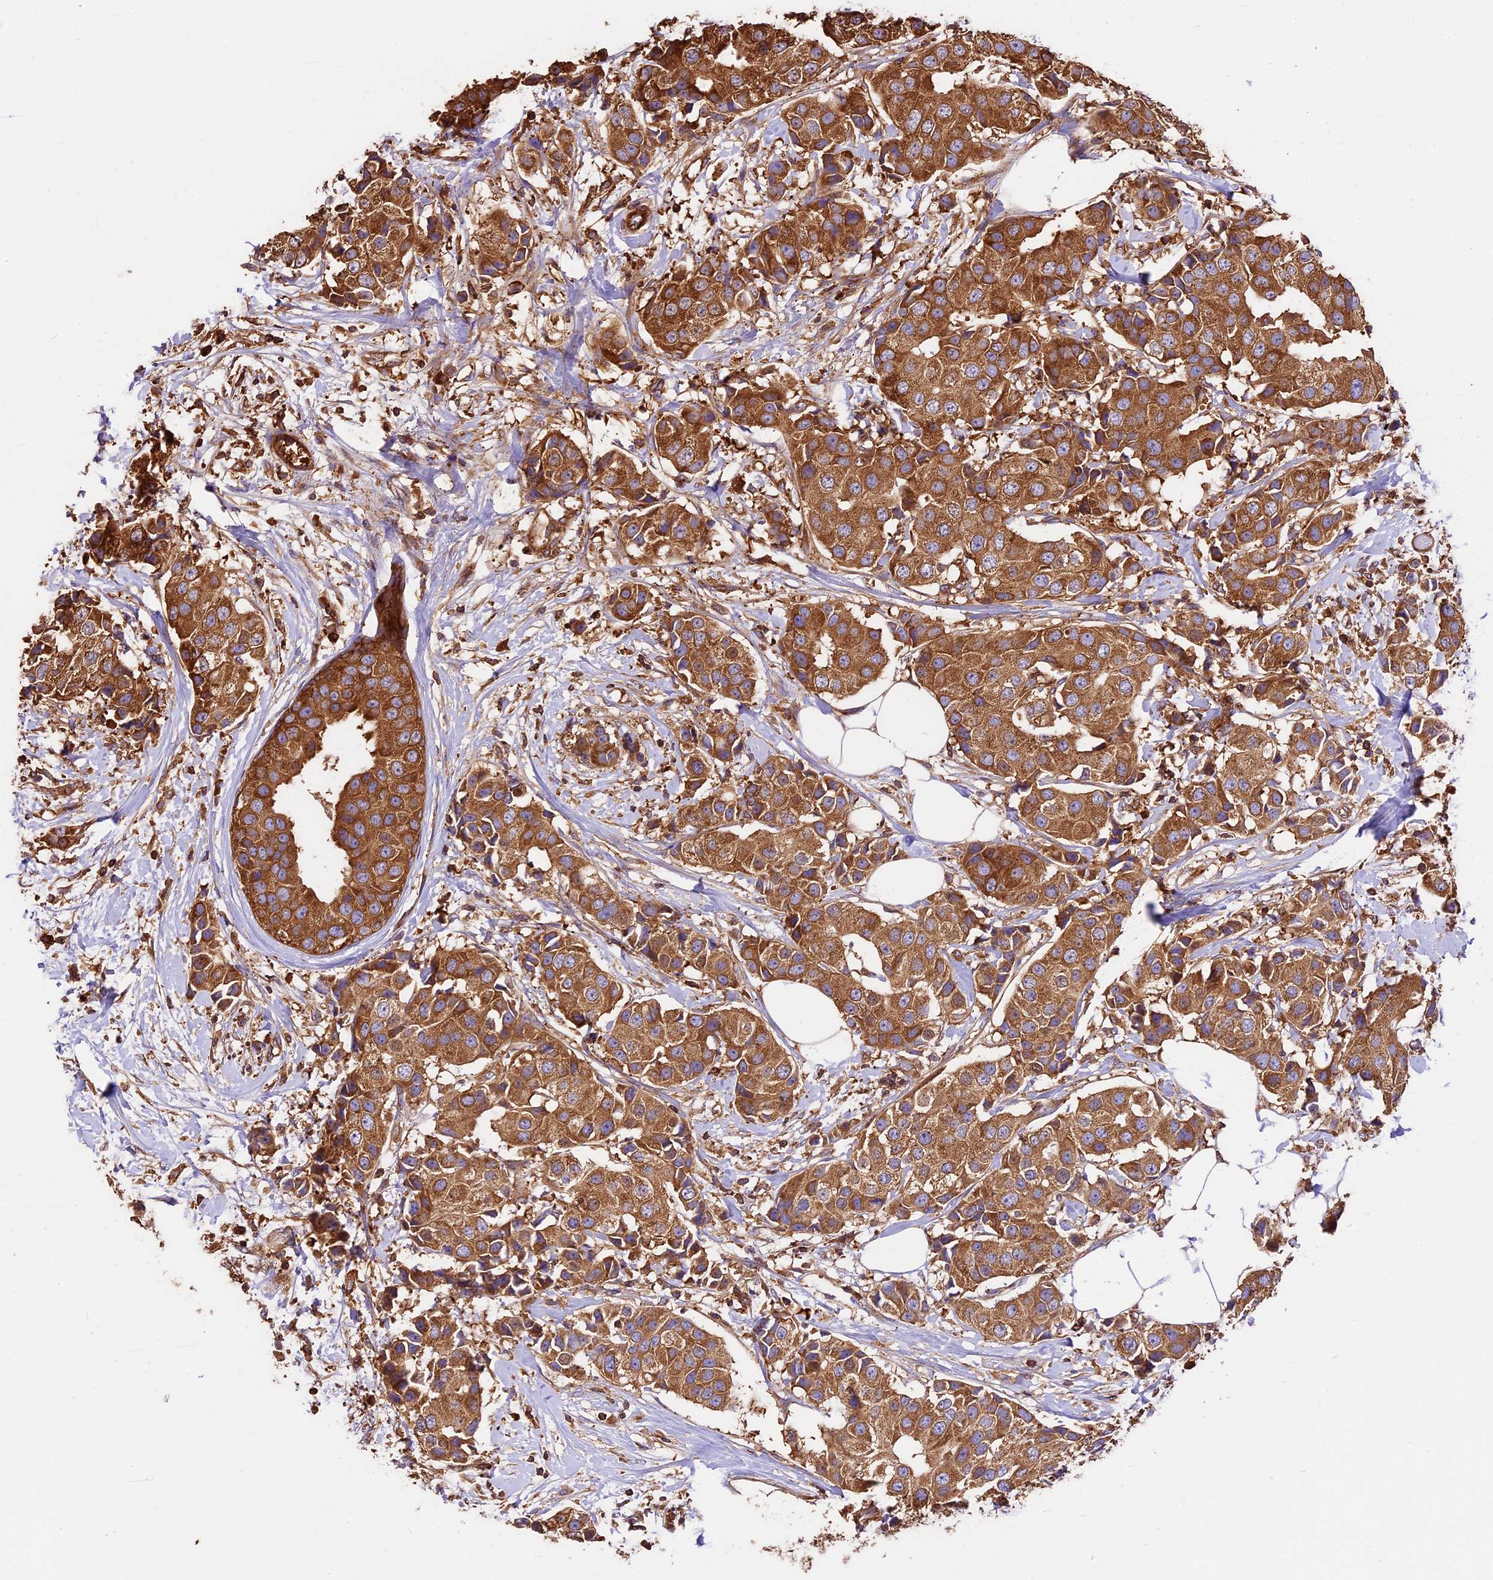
{"staining": {"intensity": "strong", "quantity": ">75%", "location": "cytoplasmic/membranous"}, "tissue": "breast cancer", "cell_type": "Tumor cells", "image_type": "cancer", "snomed": [{"axis": "morphology", "description": "Normal tissue, NOS"}, {"axis": "morphology", "description": "Duct carcinoma"}, {"axis": "topography", "description": "Breast"}], "caption": "Tumor cells display strong cytoplasmic/membranous expression in approximately >75% of cells in infiltrating ductal carcinoma (breast). (brown staining indicates protein expression, while blue staining denotes nuclei).", "gene": "KARS1", "patient": {"sex": "female", "age": 39}}